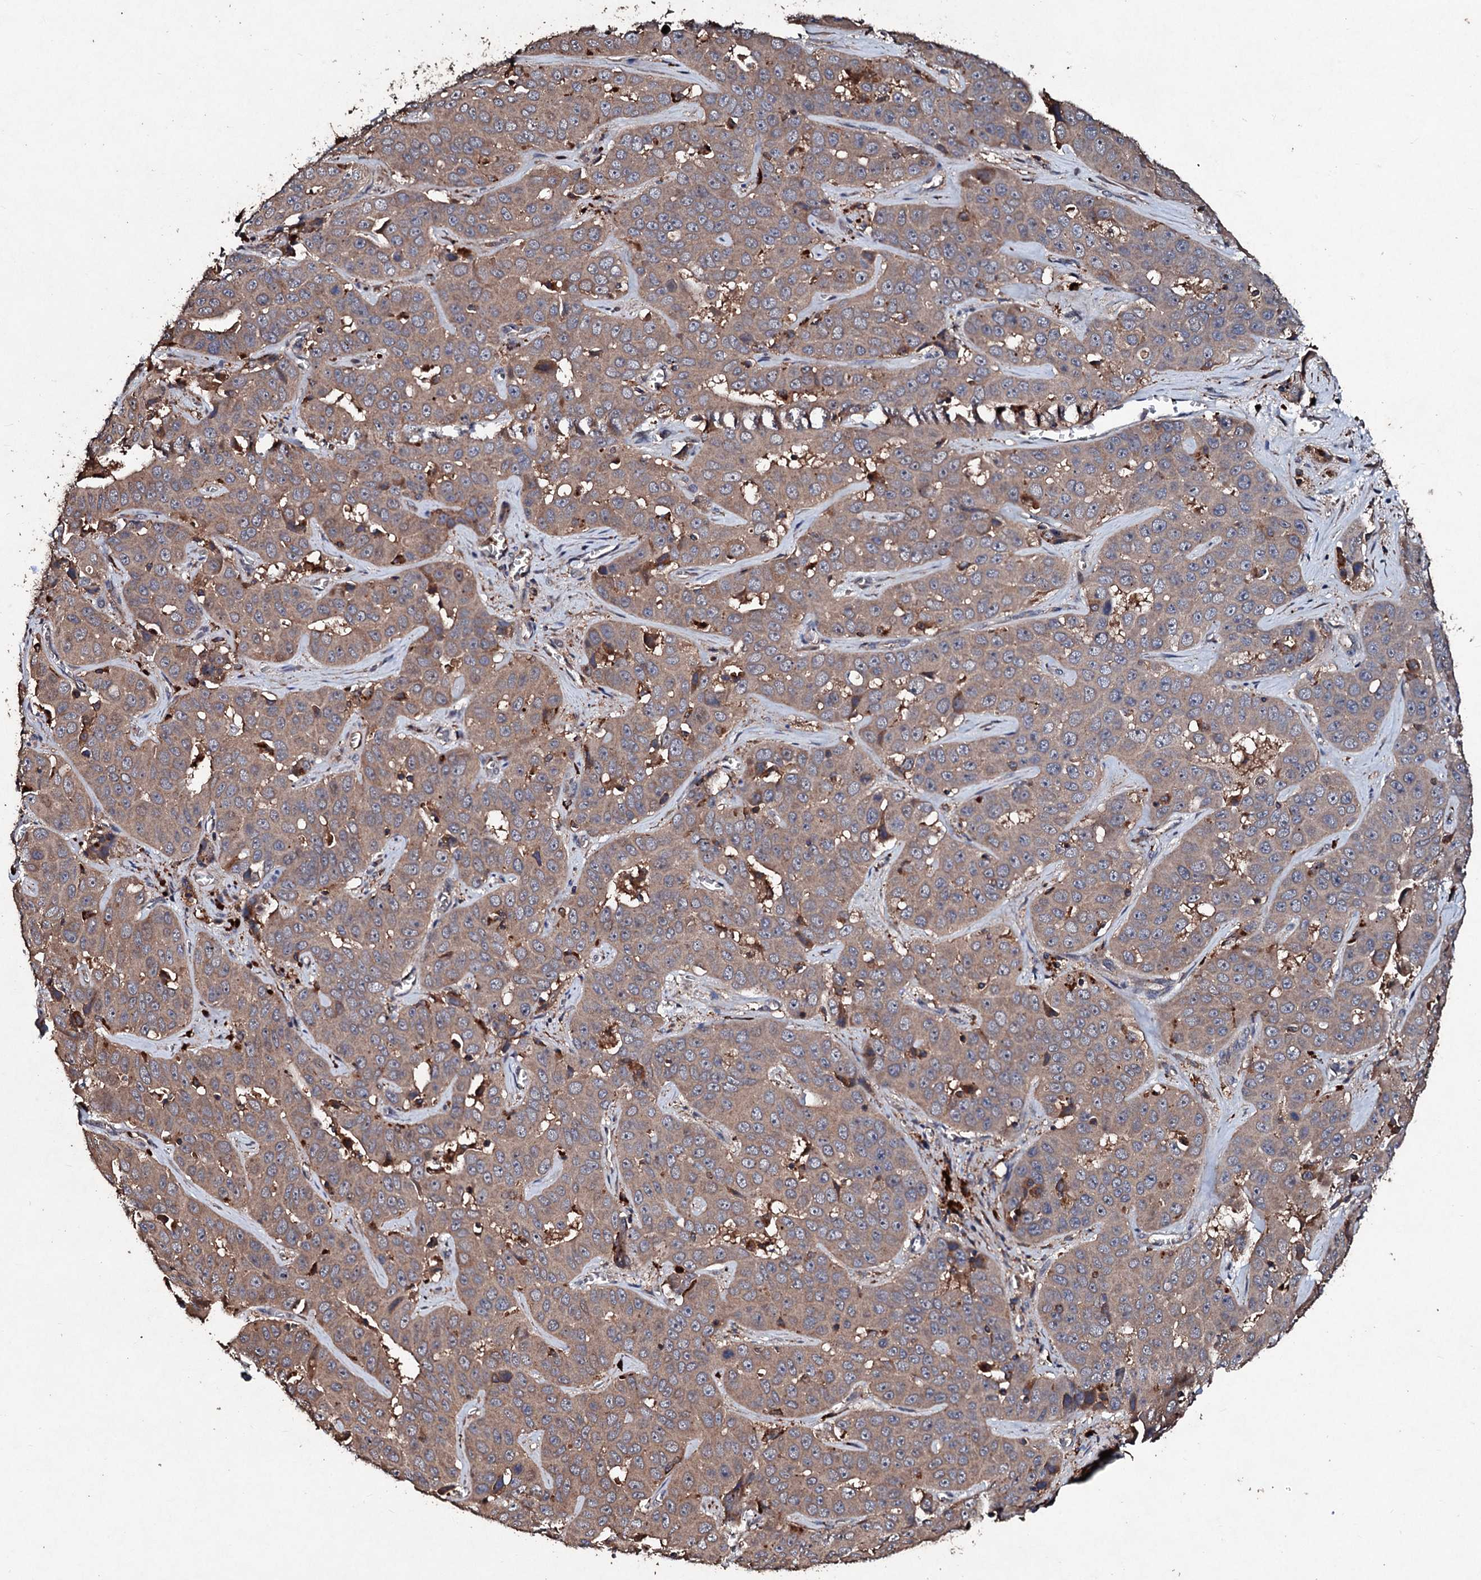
{"staining": {"intensity": "moderate", "quantity": ">75%", "location": "cytoplasmic/membranous"}, "tissue": "liver cancer", "cell_type": "Tumor cells", "image_type": "cancer", "snomed": [{"axis": "morphology", "description": "Cholangiocarcinoma"}, {"axis": "topography", "description": "Liver"}], "caption": "Protein expression analysis of human liver cancer reveals moderate cytoplasmic/membranous staining in about >75% of tumor cells.", "gene": "KERA", "patient": {"sex": "female", "age": 52}}